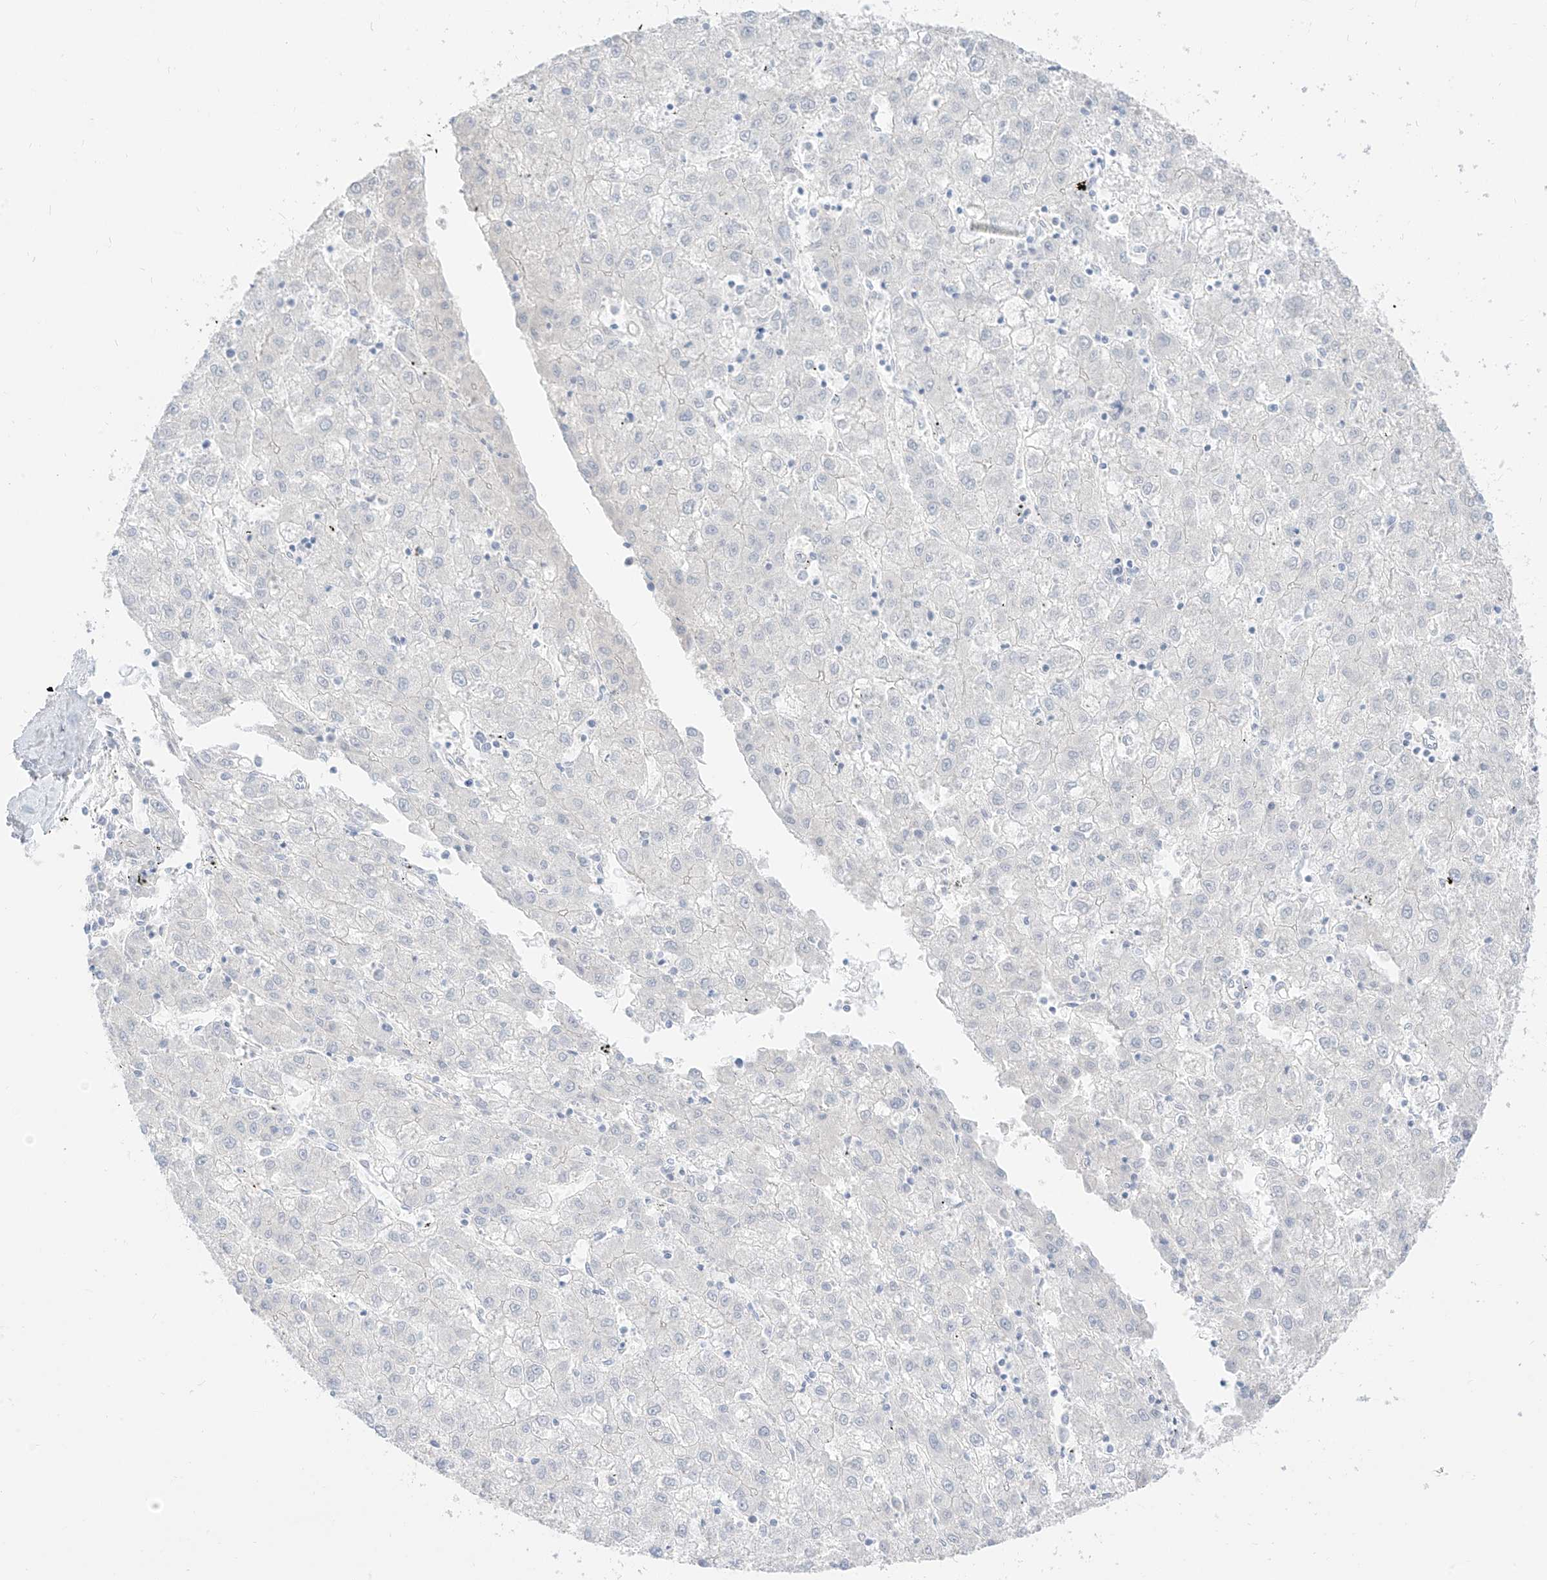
{"staining": {"intensity": "negative", "quantity": "none", "location": "none"}, "tissue": "liver cancer", "cell_type": "Tumor cells", "image_type": "cancer", "snomed": [{"axis": "morphology", "description": "Carcinoma, Hepatocellular, NOS"}, {"axis": "topography", "description": "Liver"}], "caption": "DAB immunohistochemical staining of liver cancer (hepatocellular carcinoma) reveals no significant positivity in tumor cells. (Immunohistochemistry (ihc), brightfield microscopy, high magnification).", "gene": "ARHGEF40", "patient": {"sex": "male", "age": 72}}